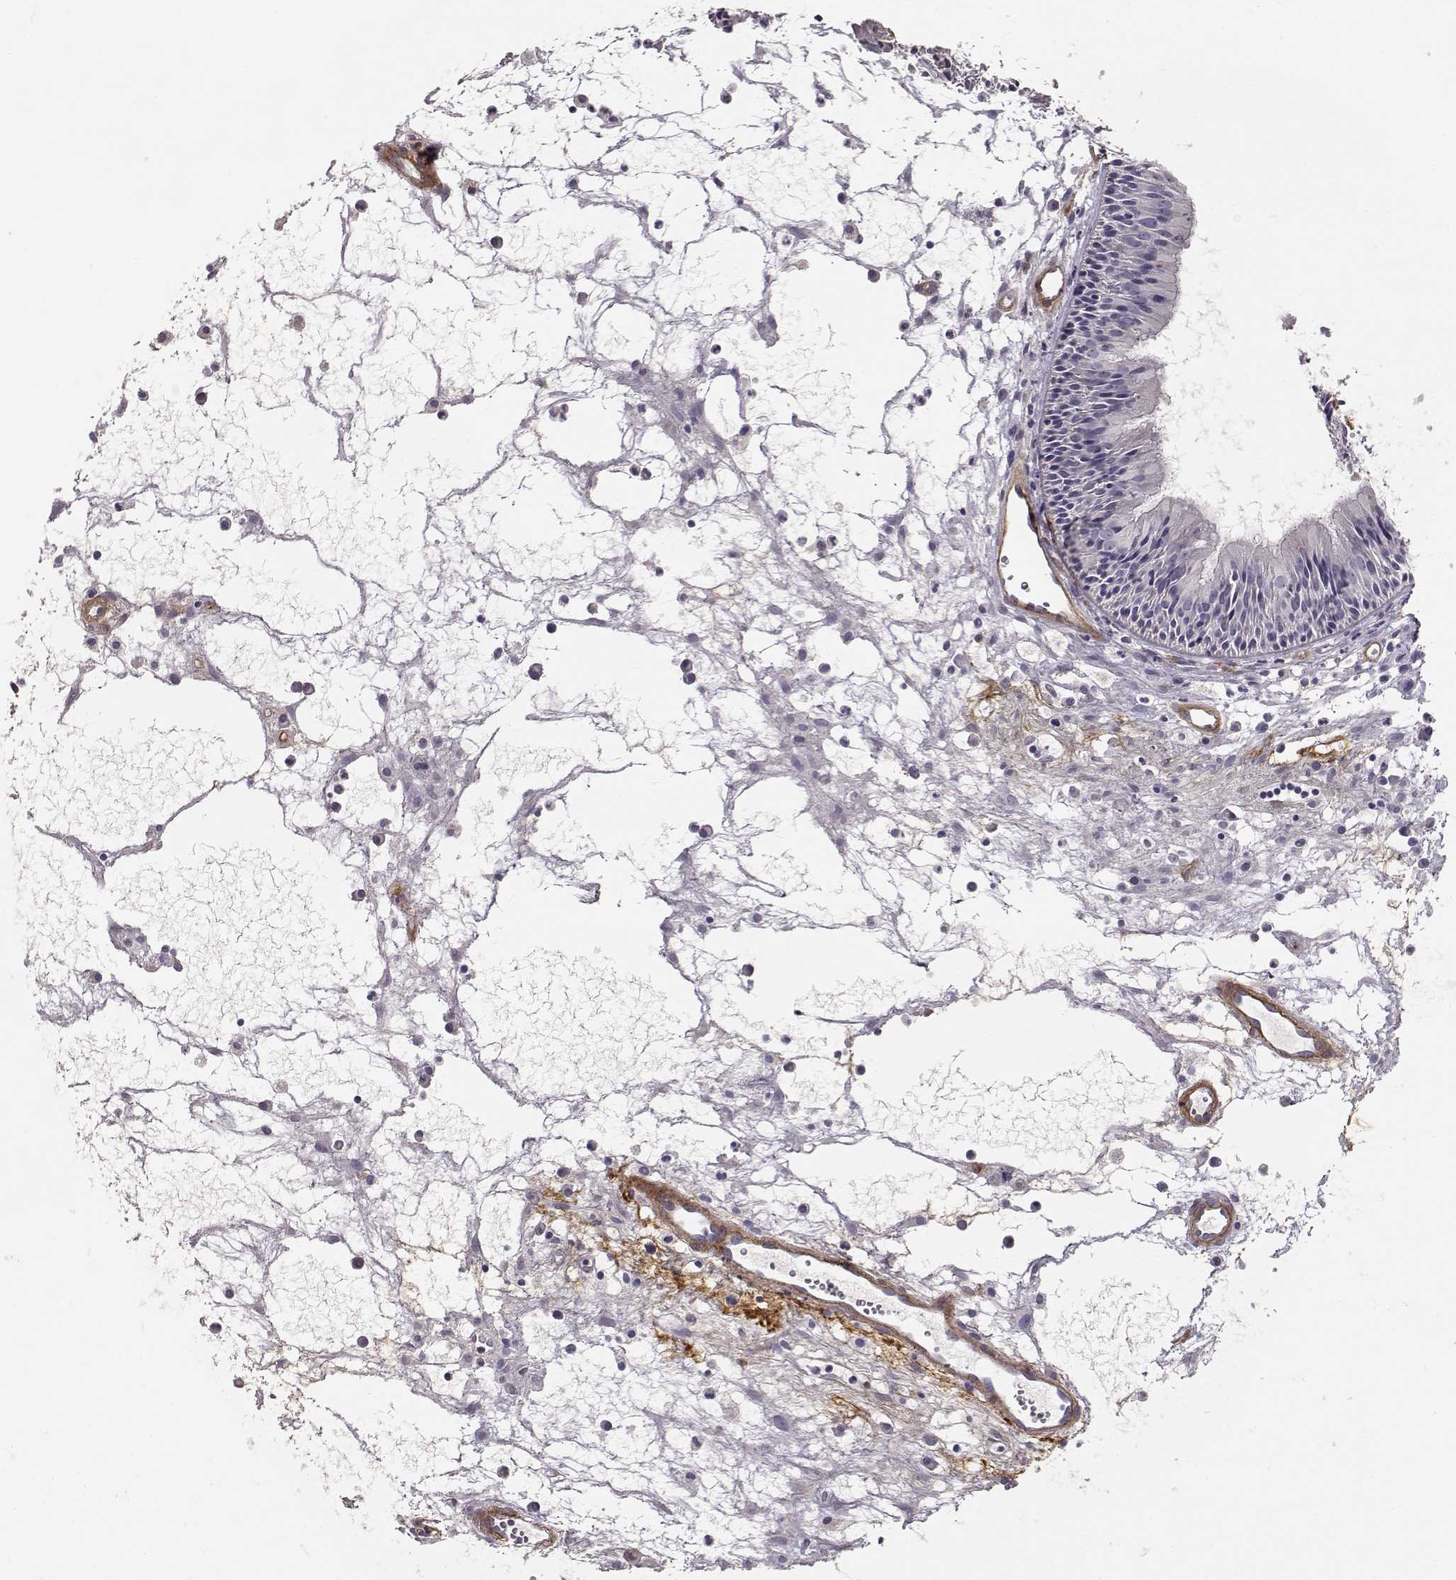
{"staining": {"intensity": "negative", "quantity": "none", "location": "none"}, "tissue": "nasopharynx", "cell_type": "Respiratory epithelial cells", "image_type": "normal", "snomed": [{"axis": "morphology", "description": "Normal tissue, NOS"}, {"axis": "topography", "description": "Nasopharynx"}], "caption": "An immunohistochemistry (IHC) photomicrograph of unremarkable nasopharynx is shown. There is no staining in respiratory epithelial cells of nasopharynx. The staining is performed using DAB (3,3'-diaminobenzidine) brown chromogen with nuclei counter-stained in using hematoxylin.", "gene": "LAMC1", "patient": {"sex": "male", "age": 31}}